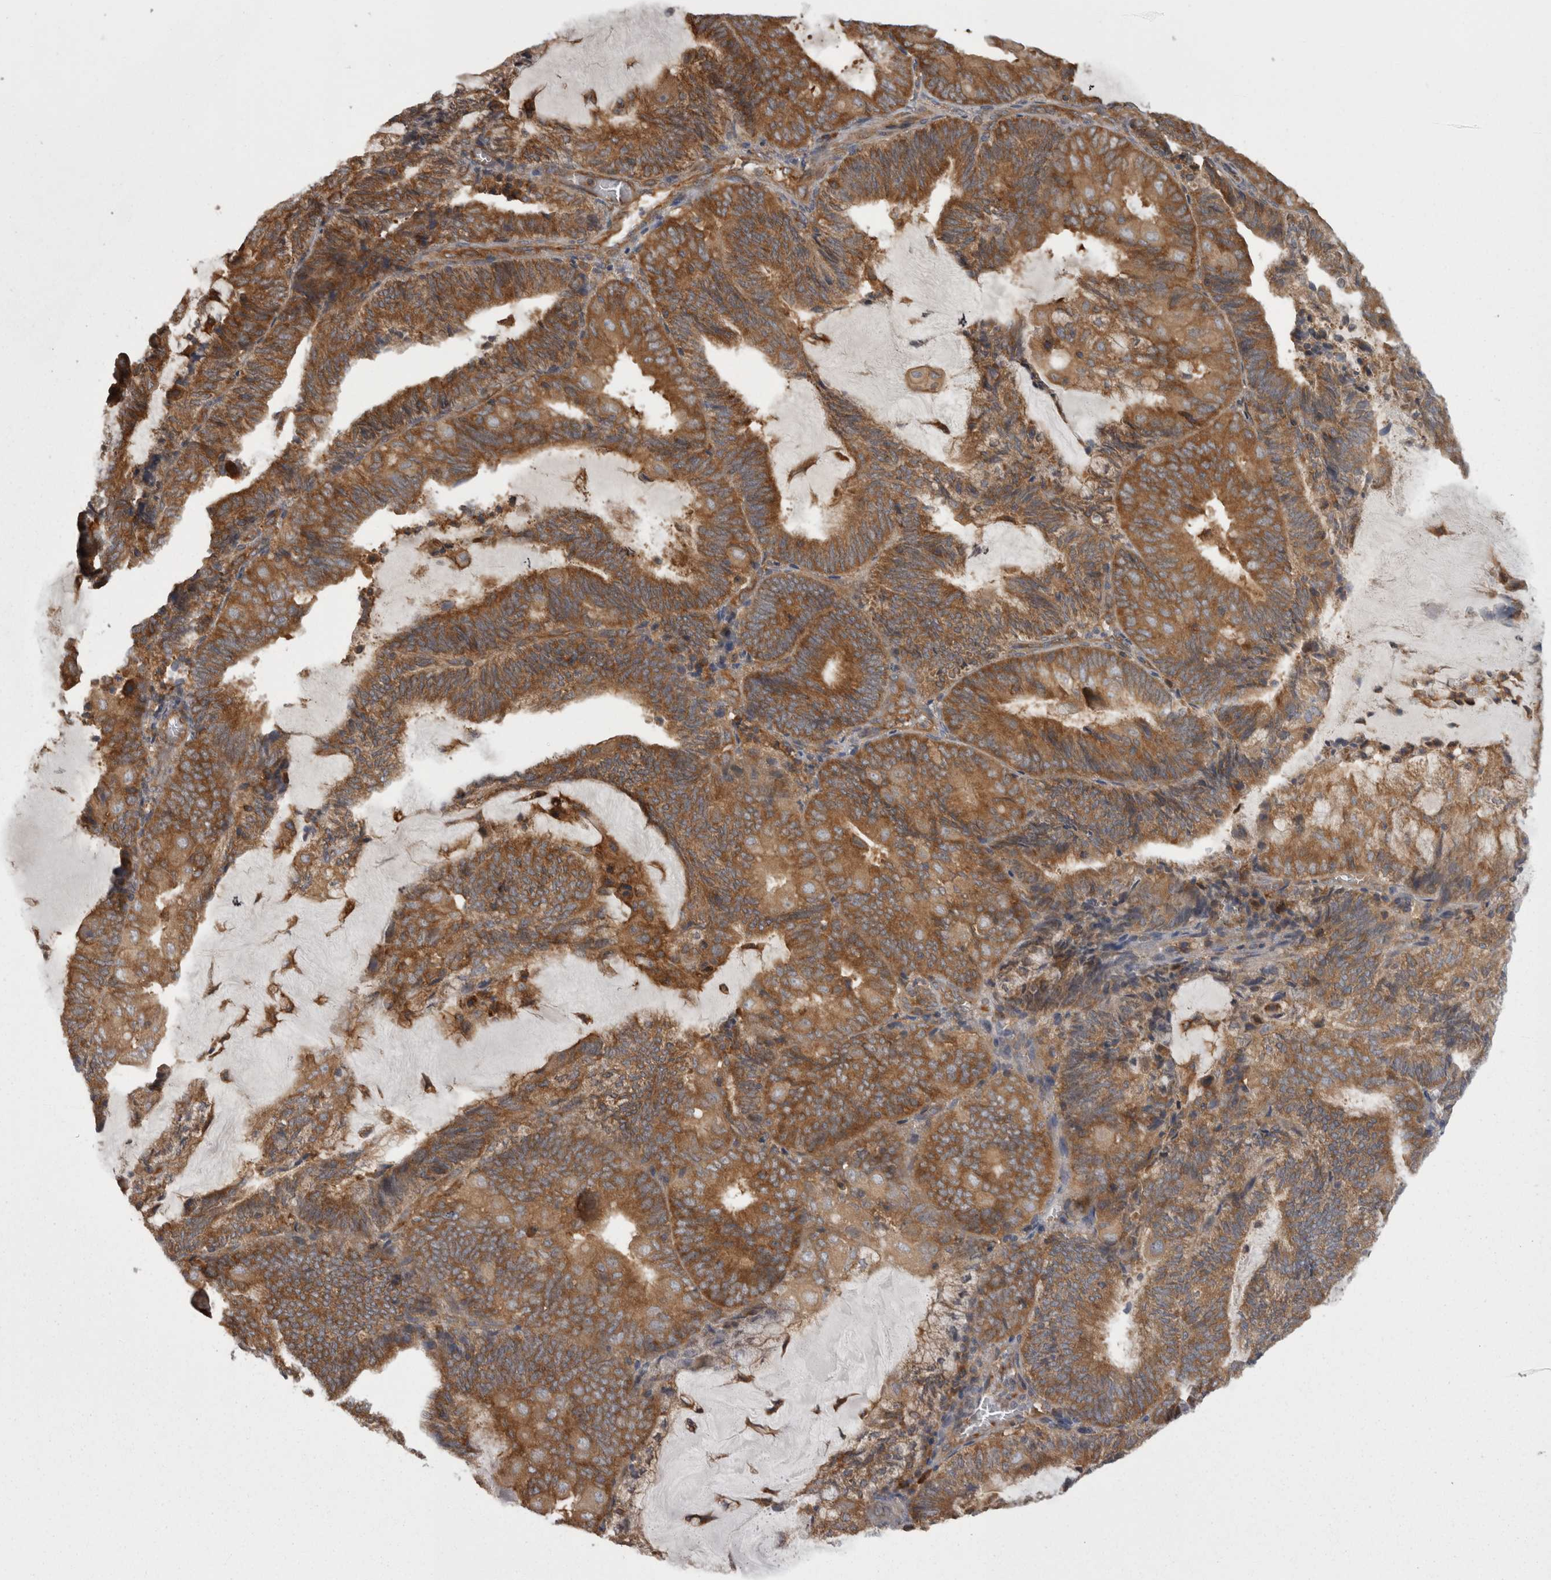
{"staining": {"intensity": "strong", "quantity": ">75%", "location": "cytoplasmic/membranous"}, "tissue": "endometrial cancer", "cell_type": "Tumor cells", "image_type": "cancer", "snomed": [{"axis": "morphology", "description": "Adenocarcinoma, NOS"}, {"axis": "topography", "description": "Endometrium"}], "caption": "About >75% of tumor cells in endometrial cancer demonstrate strong cytoplasmic/membranous protein positivity as visualized by brown immunohistochemical staining.", "gene": "SMCR8", "patient": {"sex": "female", "age": 81}}